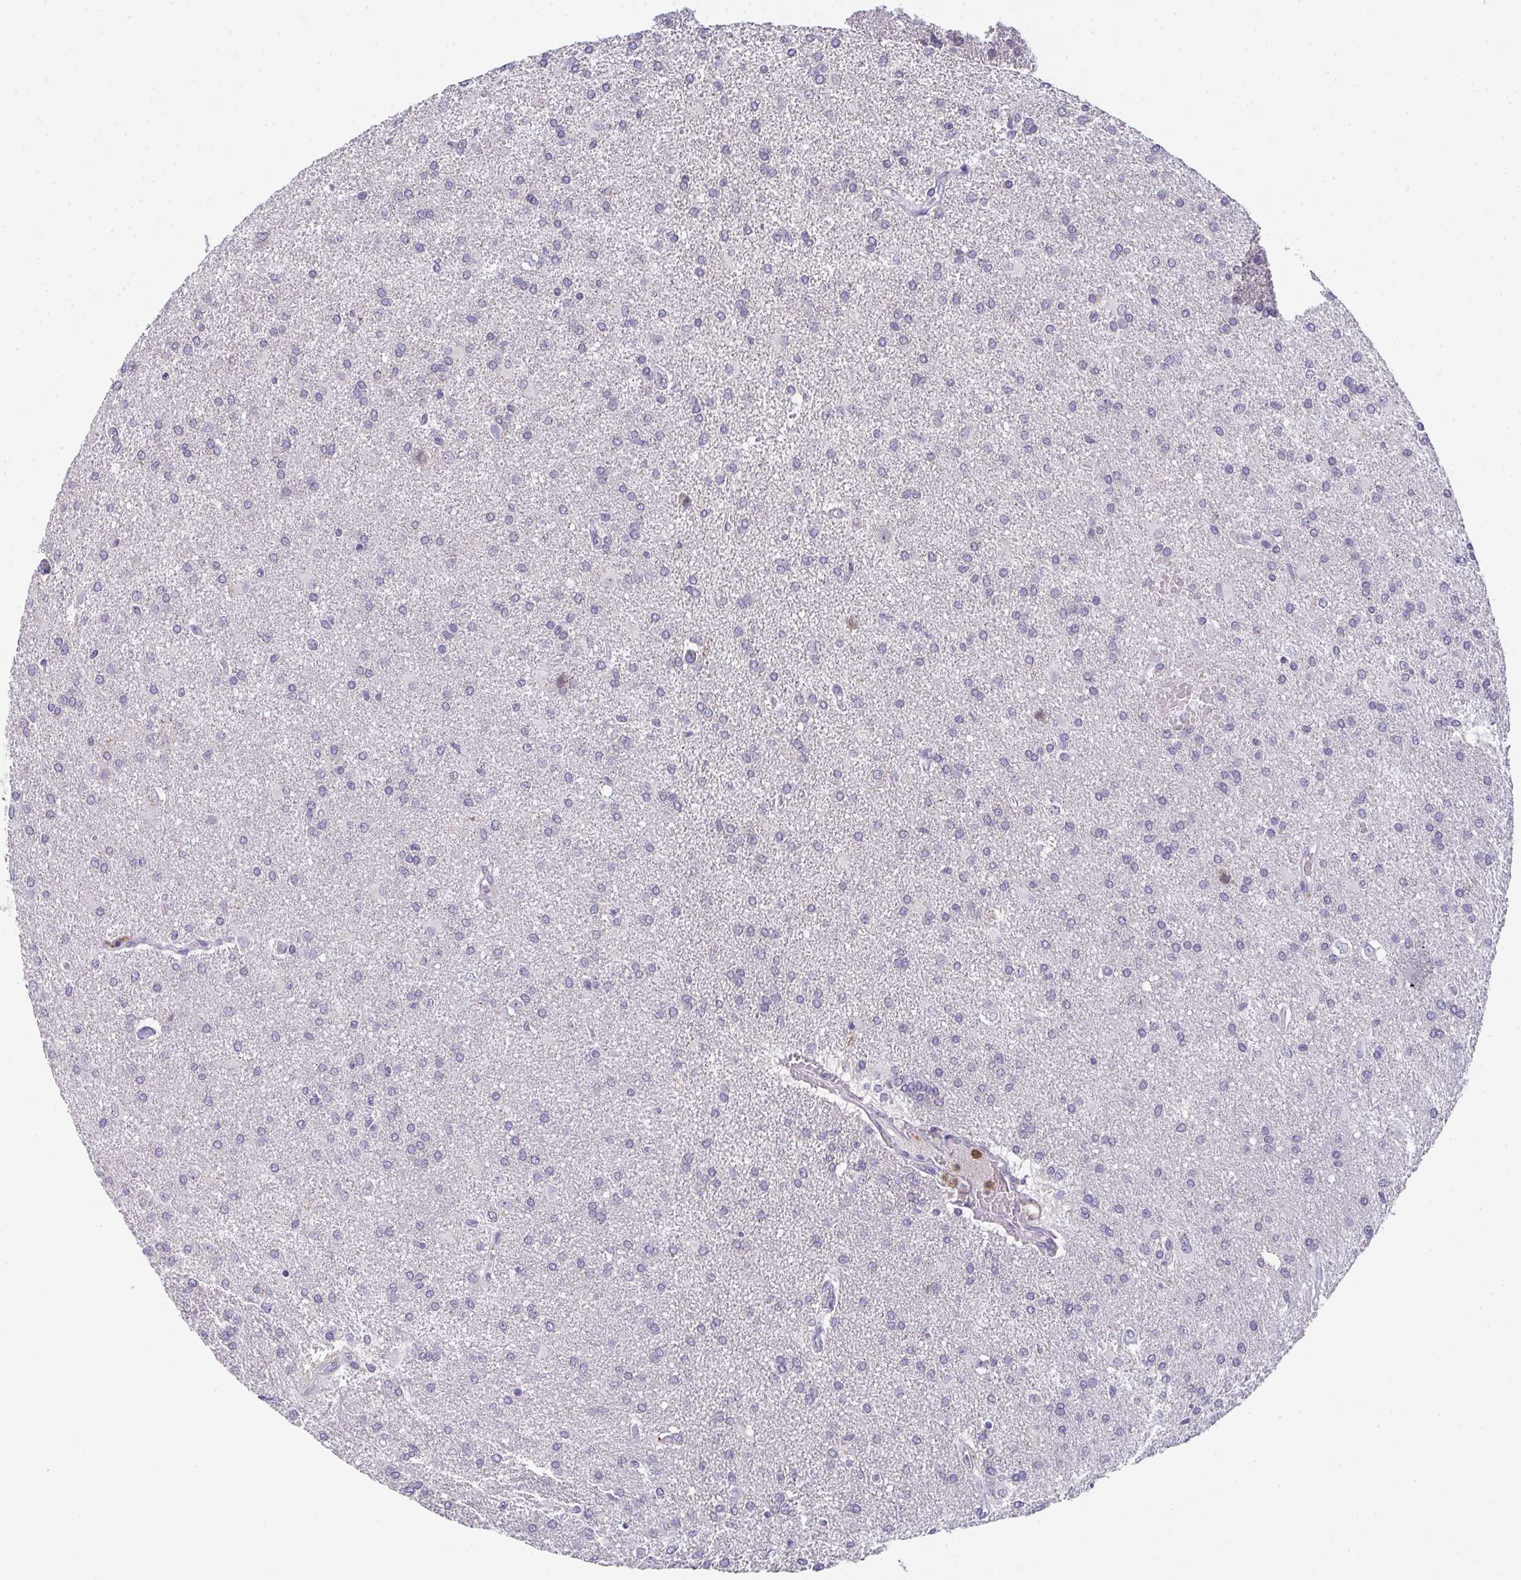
{"staining": {"intensity": "negative", "quantity": "none", "location": "none"}, "tissue": "glioma", "cell_type": "Tumor cells", "image_type": "cancer", "snomed": [{"axis": "morphology", "description": "Glioma, malignant, High grade"}, {"axis": "topography", "description": "Brain"}], "caption": "This is a histopathology image of immunohistochemistry staining of glioma, which shows no staining in tumor cells.", "gene": "RIOK1", "patient": {"sex": "male", "age": 68}}